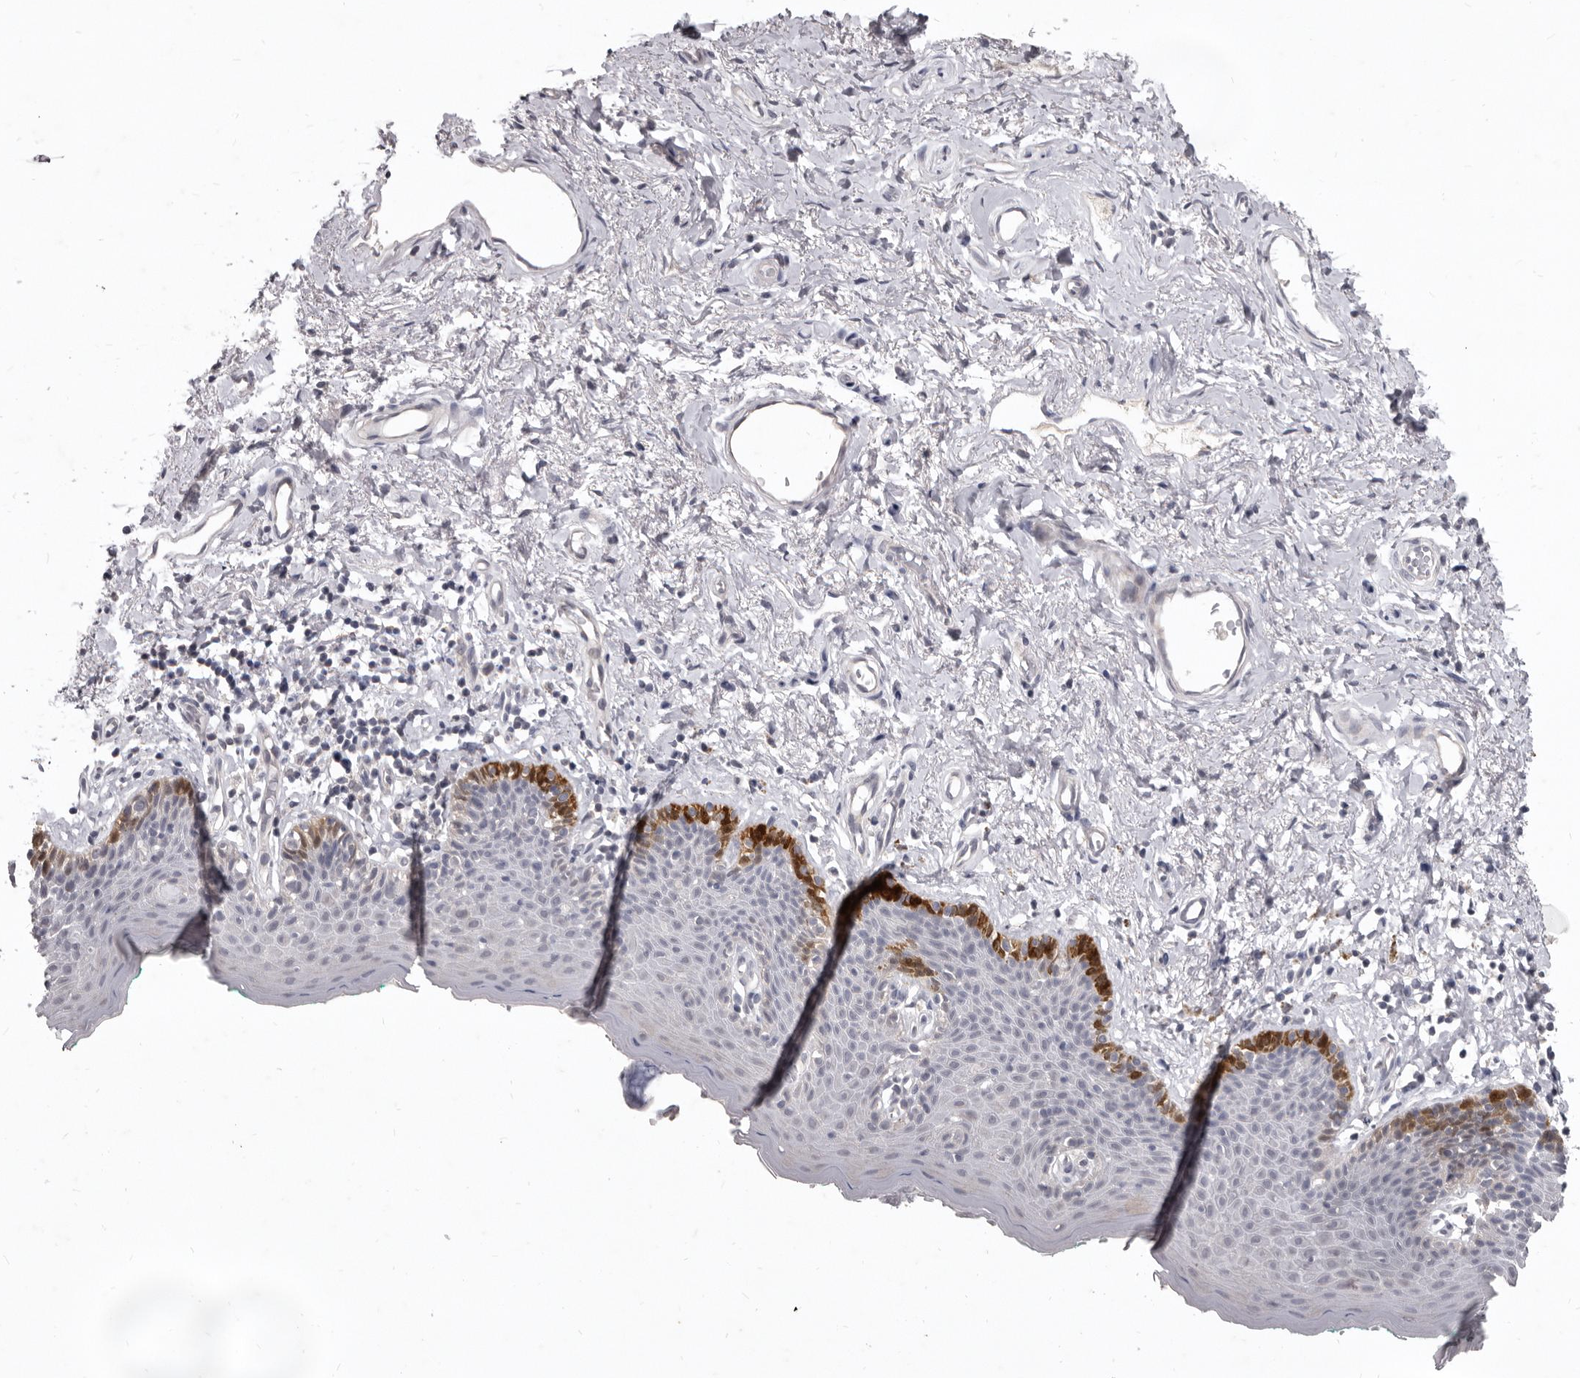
{"staining": {"intensity": "strong", "quantity": "<25%", "location": "cytoplasmic/membranous,nuclear"}, "tissue": "skin", "cell_type": "Epidermal cells", "image_type": "normal", "snomed": [{"axis": "morphology", "description": "Normal tissue, NOS"}, {"axis": "topography", "description": "Vulva"}], "caption": "Immunohistochemistry (IHC) histopathology image of benign skin: skin stained using IHC displays medium levels of strong protein expression localized specifically in the cytoplasmic/membranous,nuclear of epidermal cells, appearing as a cytoplasmic/membranous,nuclear brown color.", "gene": "SULT1E1", "patient": {"sex": "female", "age": 66}}